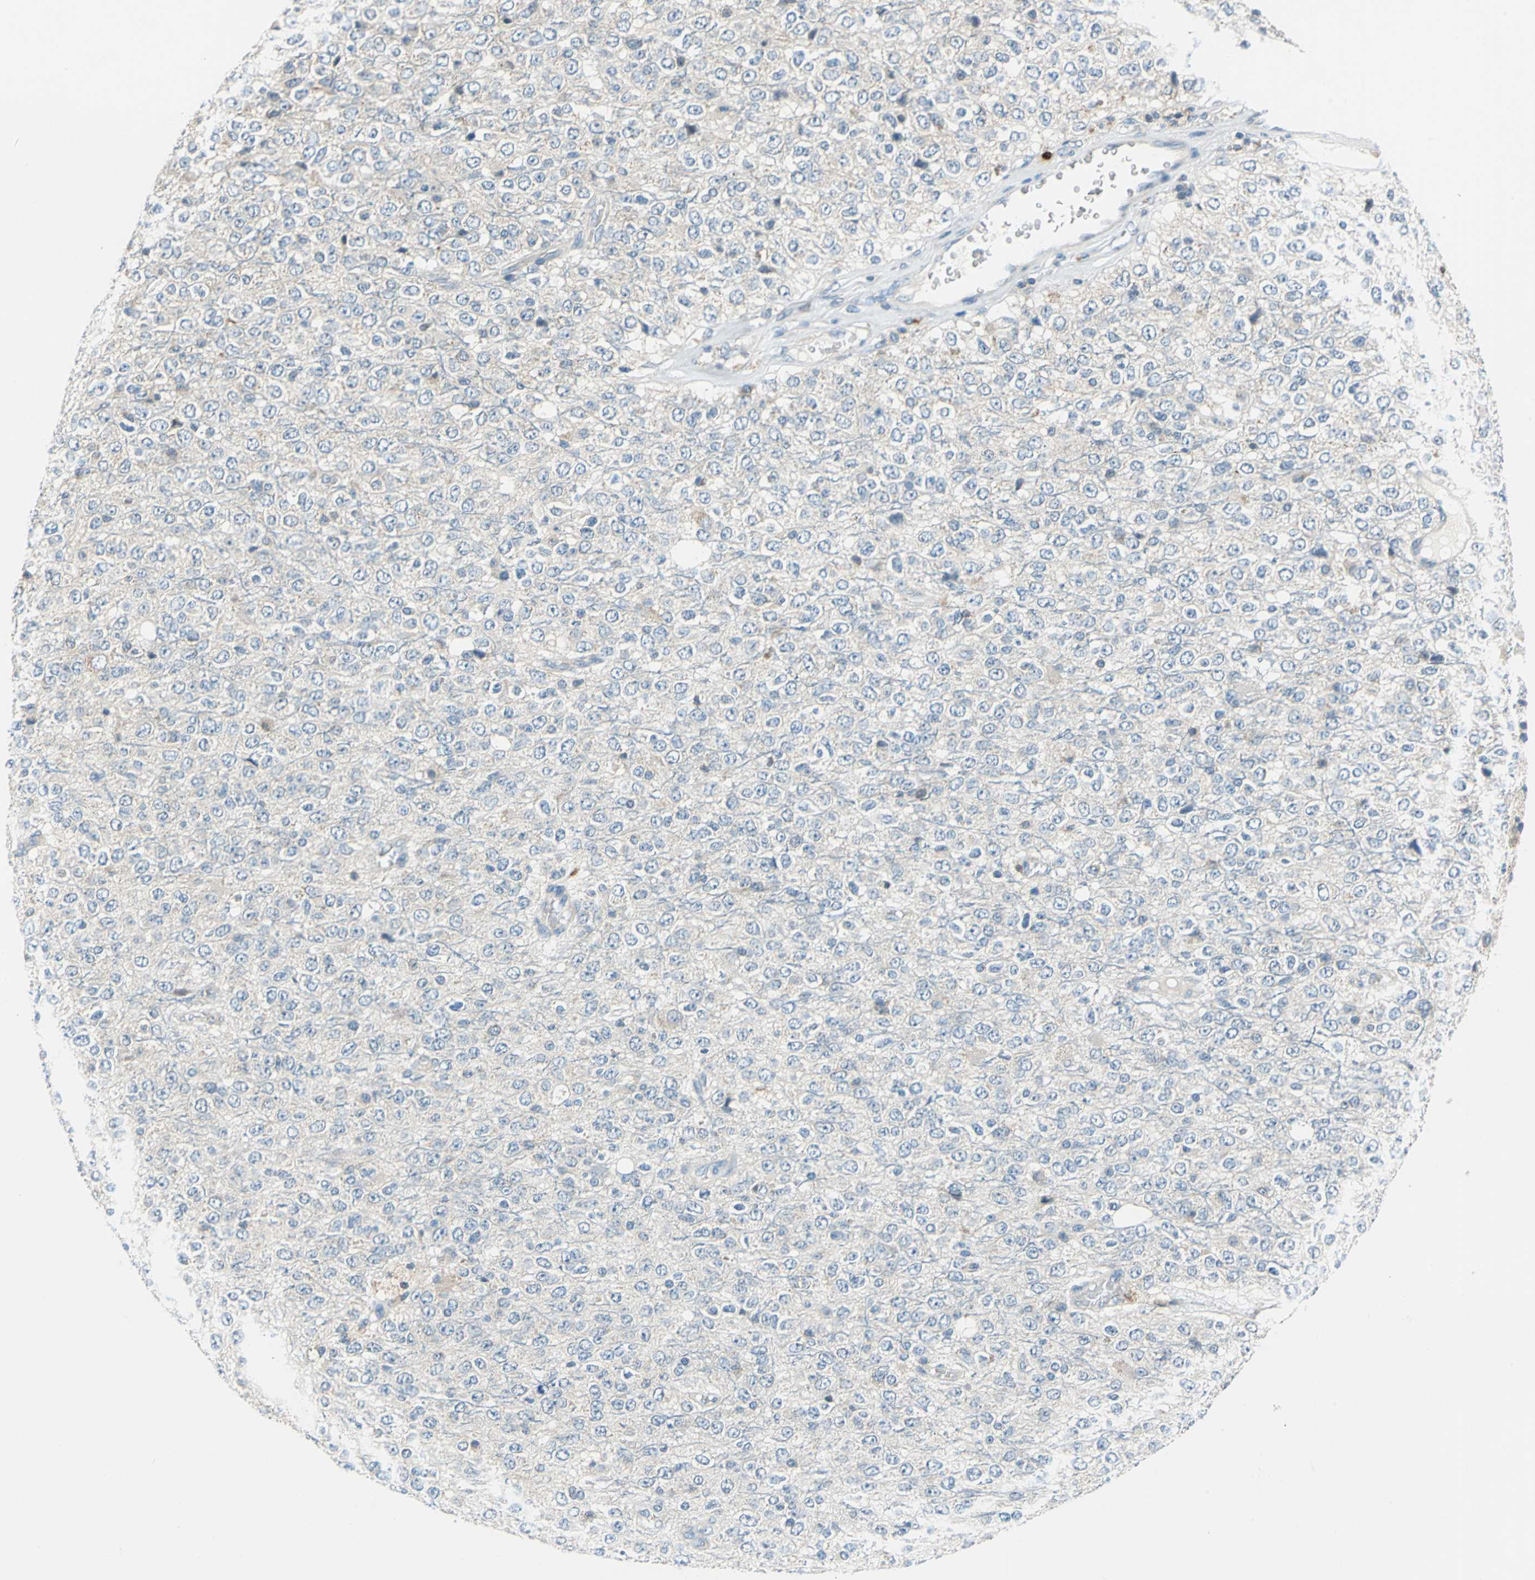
{"staining": {"intensity": "negative", "quantity": "none", "location": "none"}, "tissue": "glioma", "cell_type": "Tumor cells", "image_type": "cancer", "snomed": [{"axis": "morphology", "description": "Glioma, malignant, High grade"}, {"axis": "topography", "description": "pancreas cauda"}], "caption": "This is an immunohistochemistry (IHC) image of high-grade glioma (malignant). There is no staining in tumor cells.", "gene": "CPA3", "patient": {"sex": "male", "age": 60}}